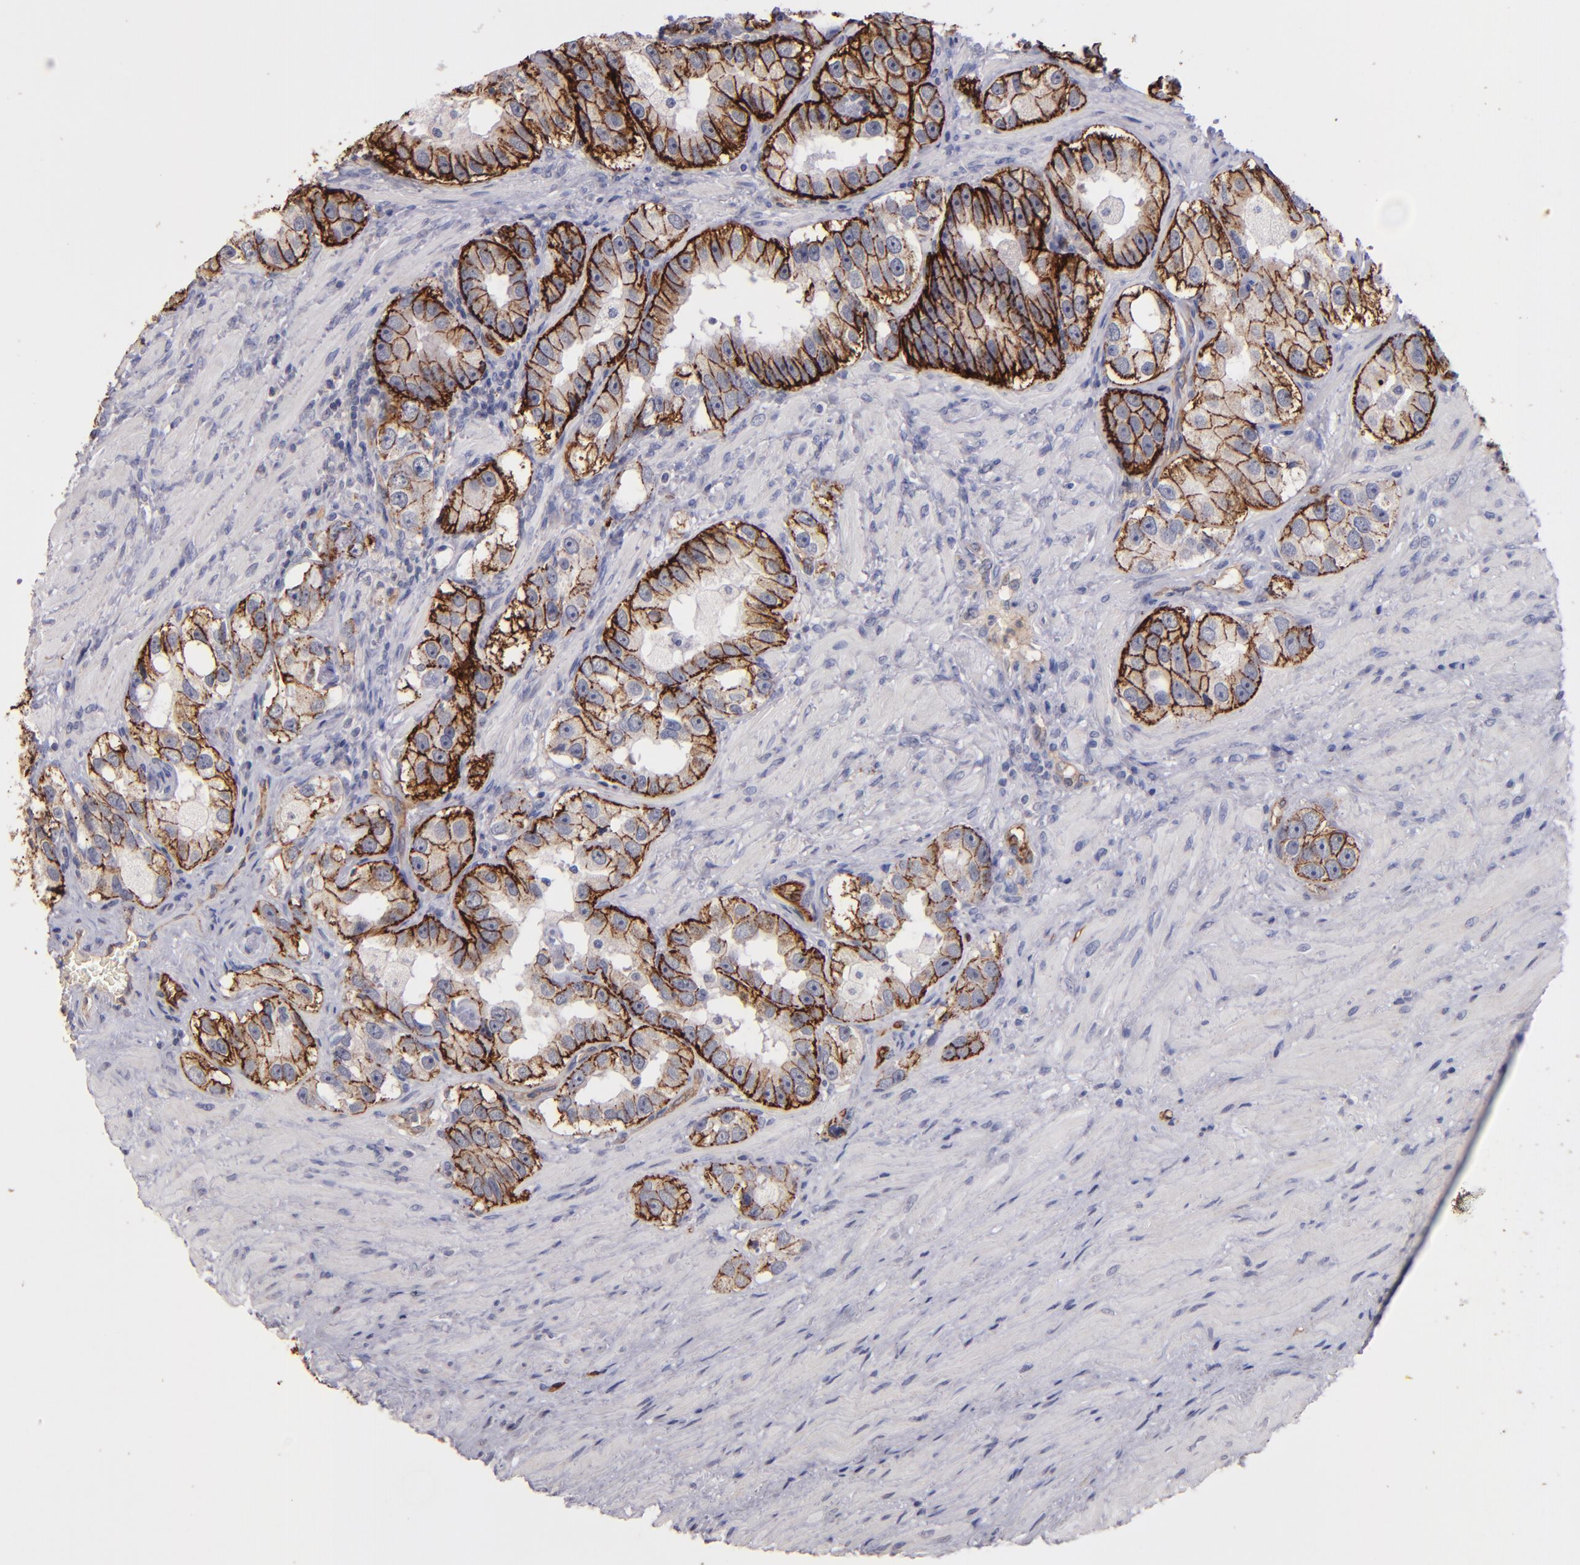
{"staining": {"intensity": "strong", "quantity": ">75%", "location": "cytoplasmic/membranous"}, "tissue": "prostate cancer", "cell_type": "Tumor cells", "image_type": "cancer", "snomed": [{"axis": "morphology", "description": "Adenocarcinoma, High grade"}, {"axis": "topography", "description": "Prostate"}], "caption": "Human prostate cancer stained with a protein marker exhibits strong staining in tumor cells.", "gene": "CLDN5", "patient": {"sex": "male", "age": 63}}